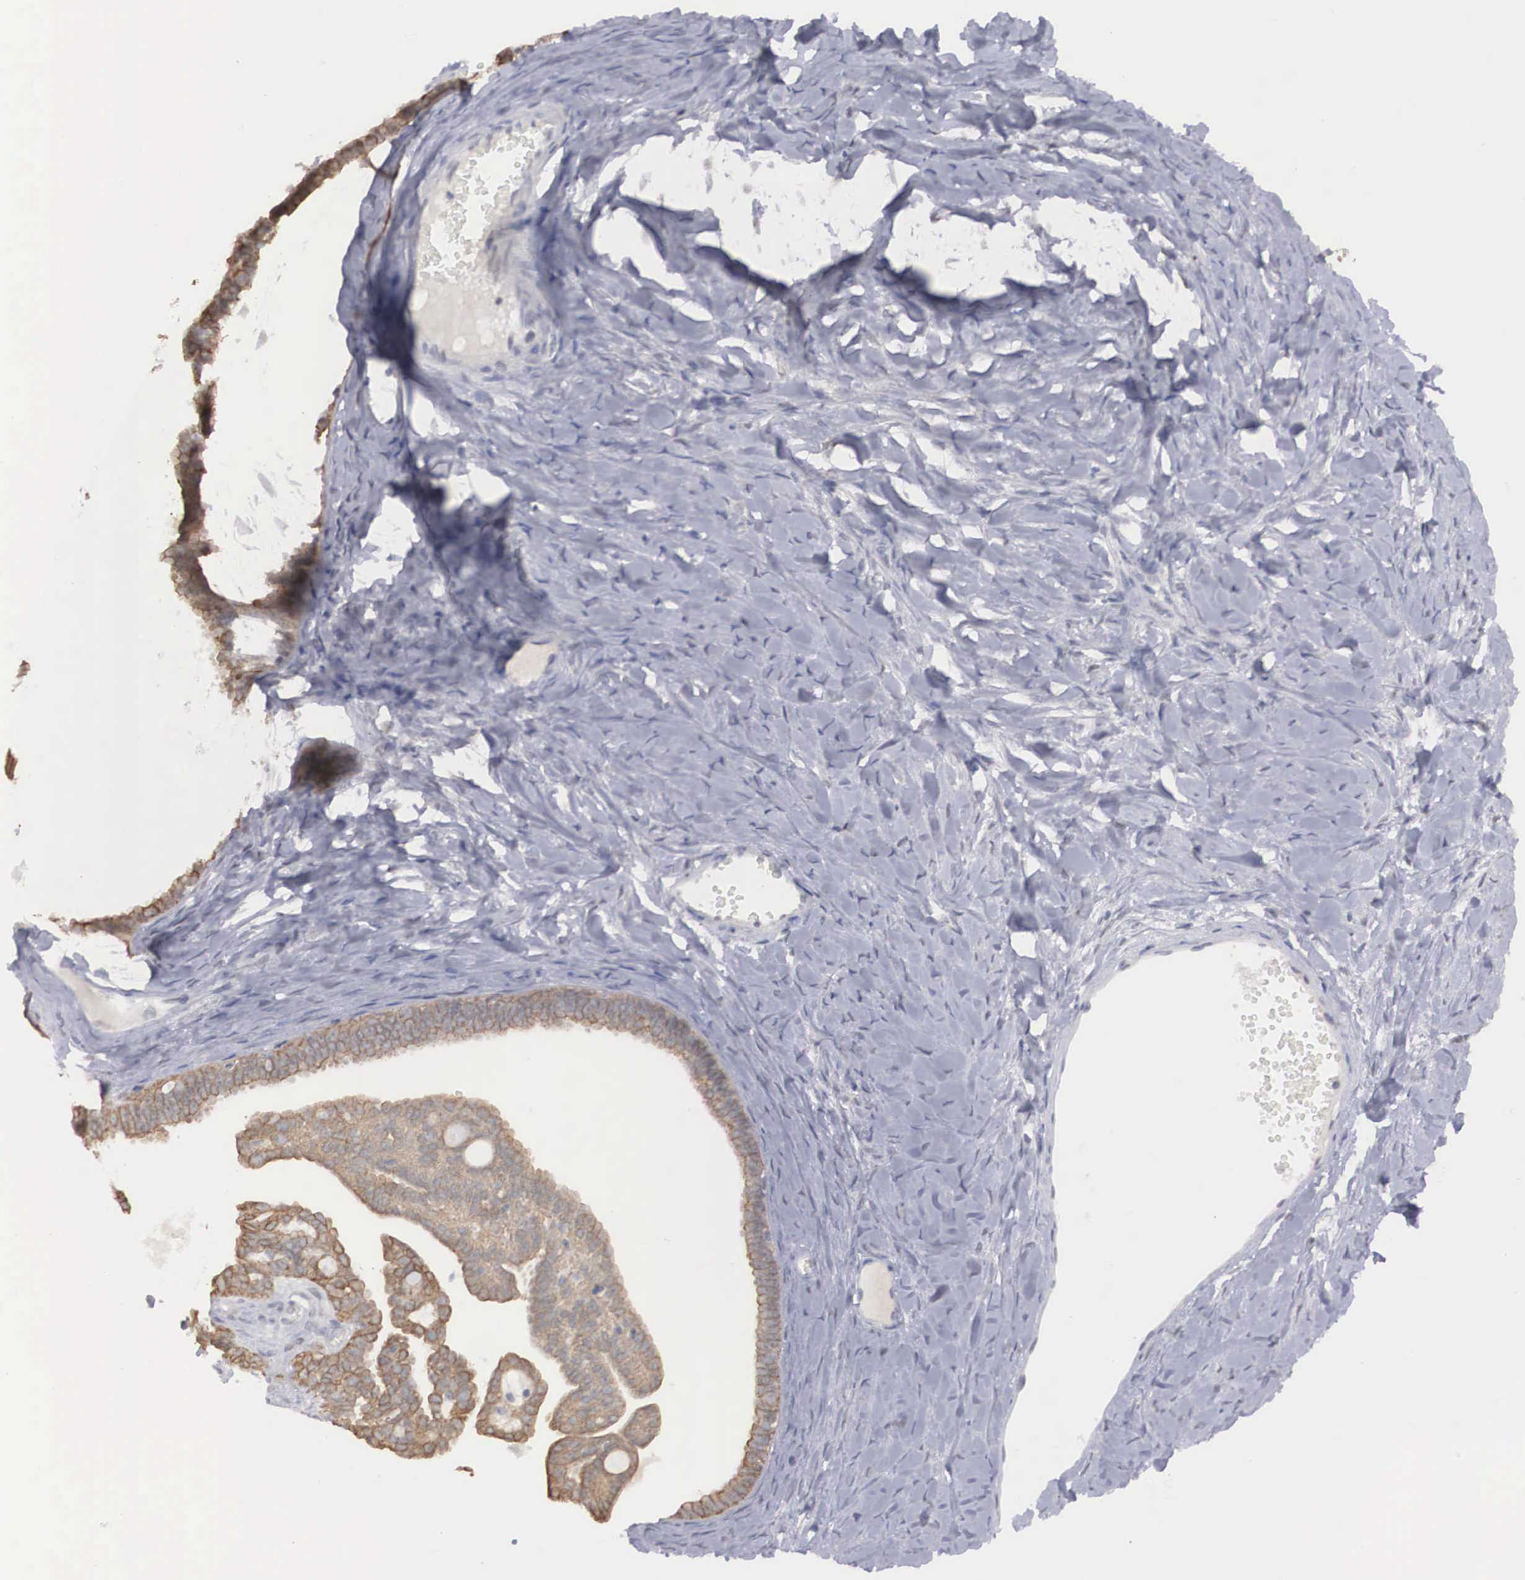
{"staining": {"intensity": "weak", "quantity": "25%-75%", "location": "cytoplasmic/membranous"}, "tissue": "ovarian cancer", "cell_type": "Tumor cells", "image_type": "cancer", "snomed": [{"axis": "morphology", "description": "Cystadenocarcinoma, serous, NOS"}, {"axis": "topography", "description": "Ovary"}], "caption": "Protein expression analysis of serous cystadenocarcinoma (ovarian) shows weak cytoplasmic/membranous expression in approximately 25%-75% of tumor cells.", "gene": "WDR89", "patient": {"sex": "female", "age": 71}}